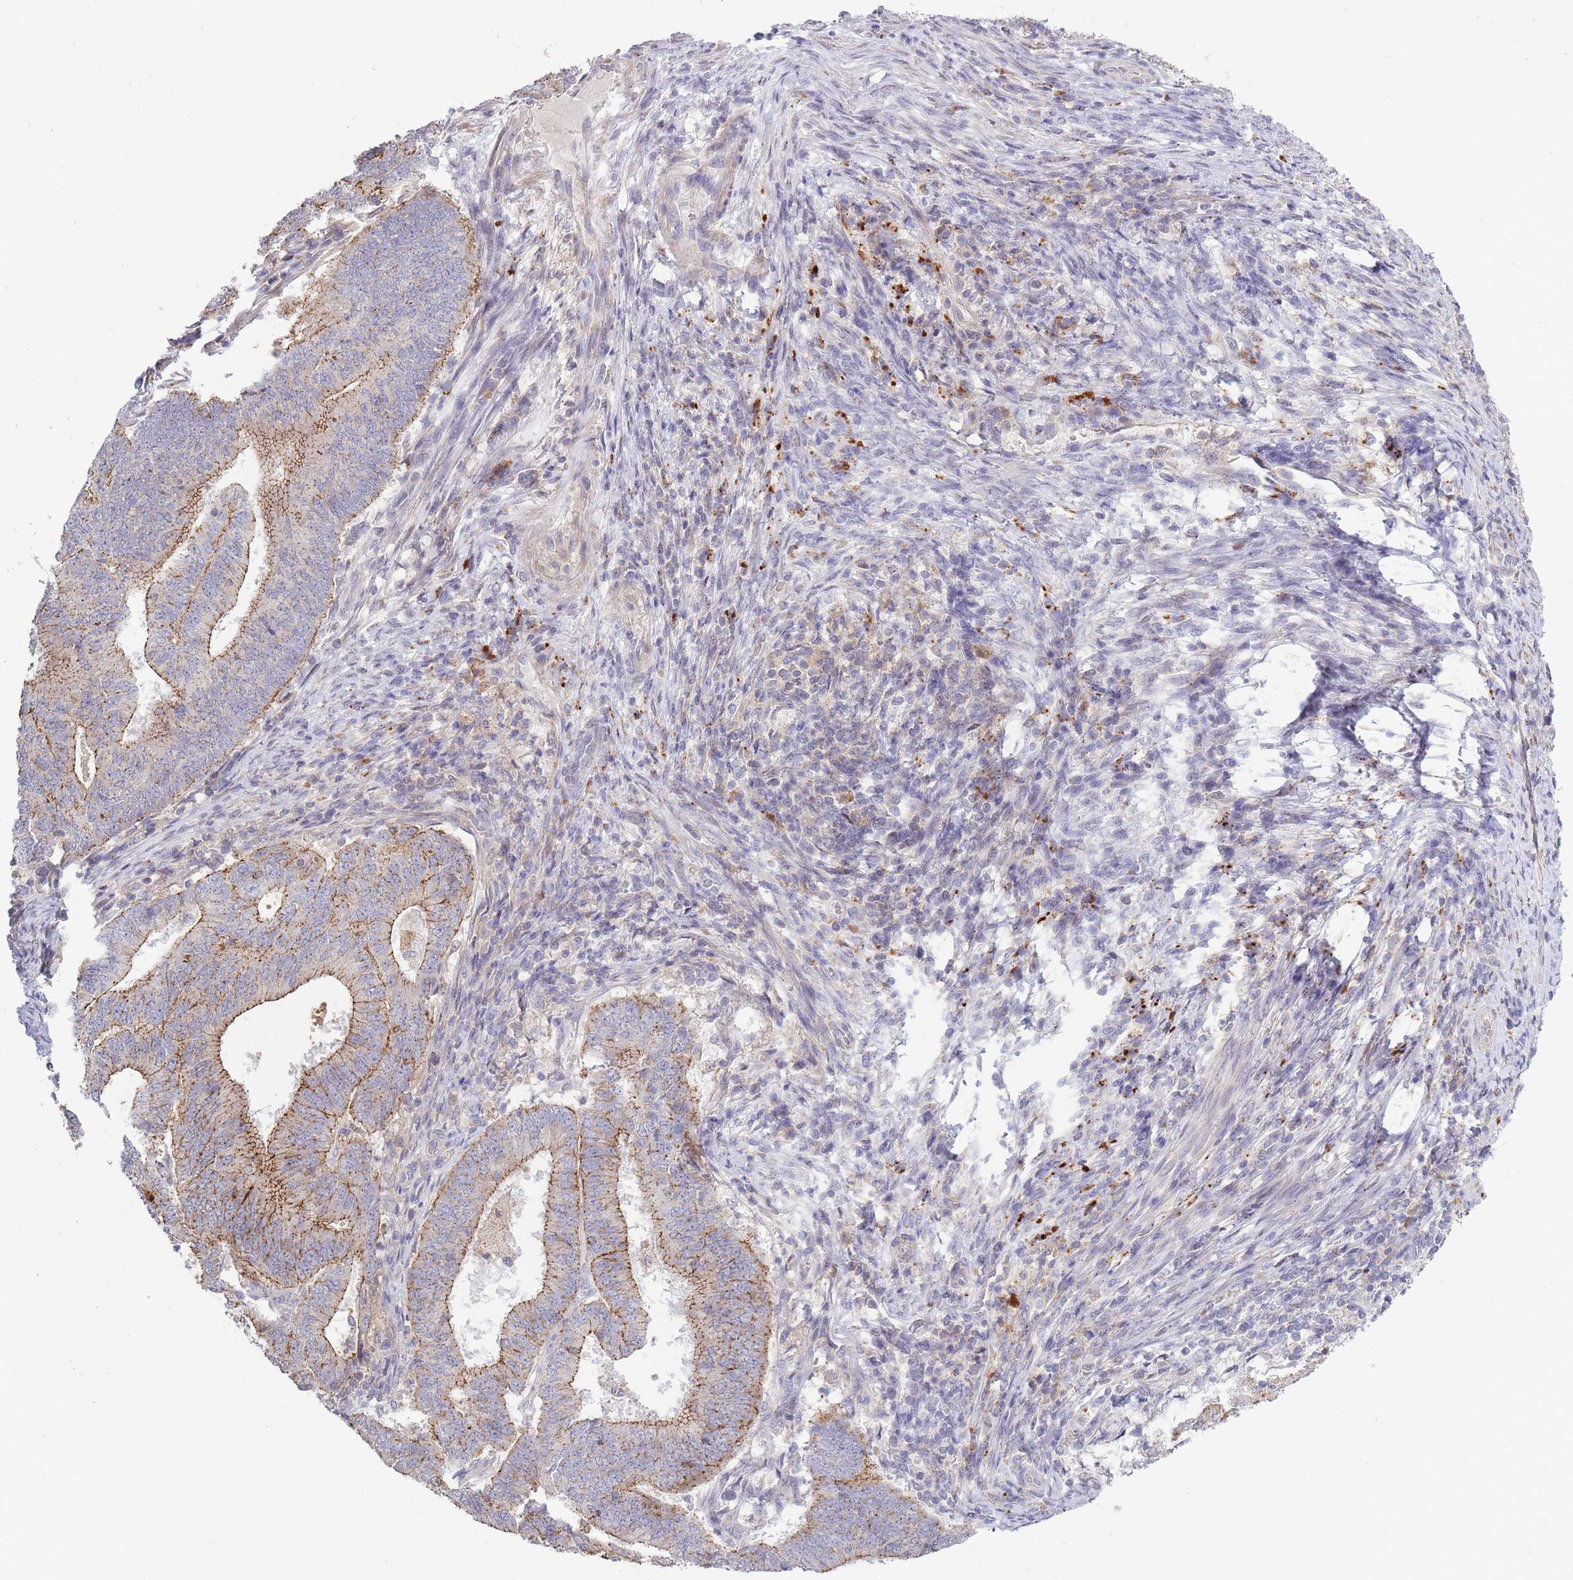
{"staining": {"intensity": "moderate", "quantity": "25%-75%", "location": "cytoplasmic/membranous"}, "tissue": "endometrial cancer", "cell_type": "Tumor cells", "image_type": "cancer", "snomed": [{"axis": "morphology", "description": "Adenocarcinoma, NOS"}, {"axis": "topography", "description": "Endometrium"}], "caption": "Immunohistochemistry photomicrograph of endometrial cancer (adenocarcinoma) stained for a protein (brown), which exhibits medium levels of moderate cytoplasmic/membranous expression in approximately 25%-75% of tumor cells.", "gene": "TRIM61", "patient": {"sex": "female", "age": 70}}